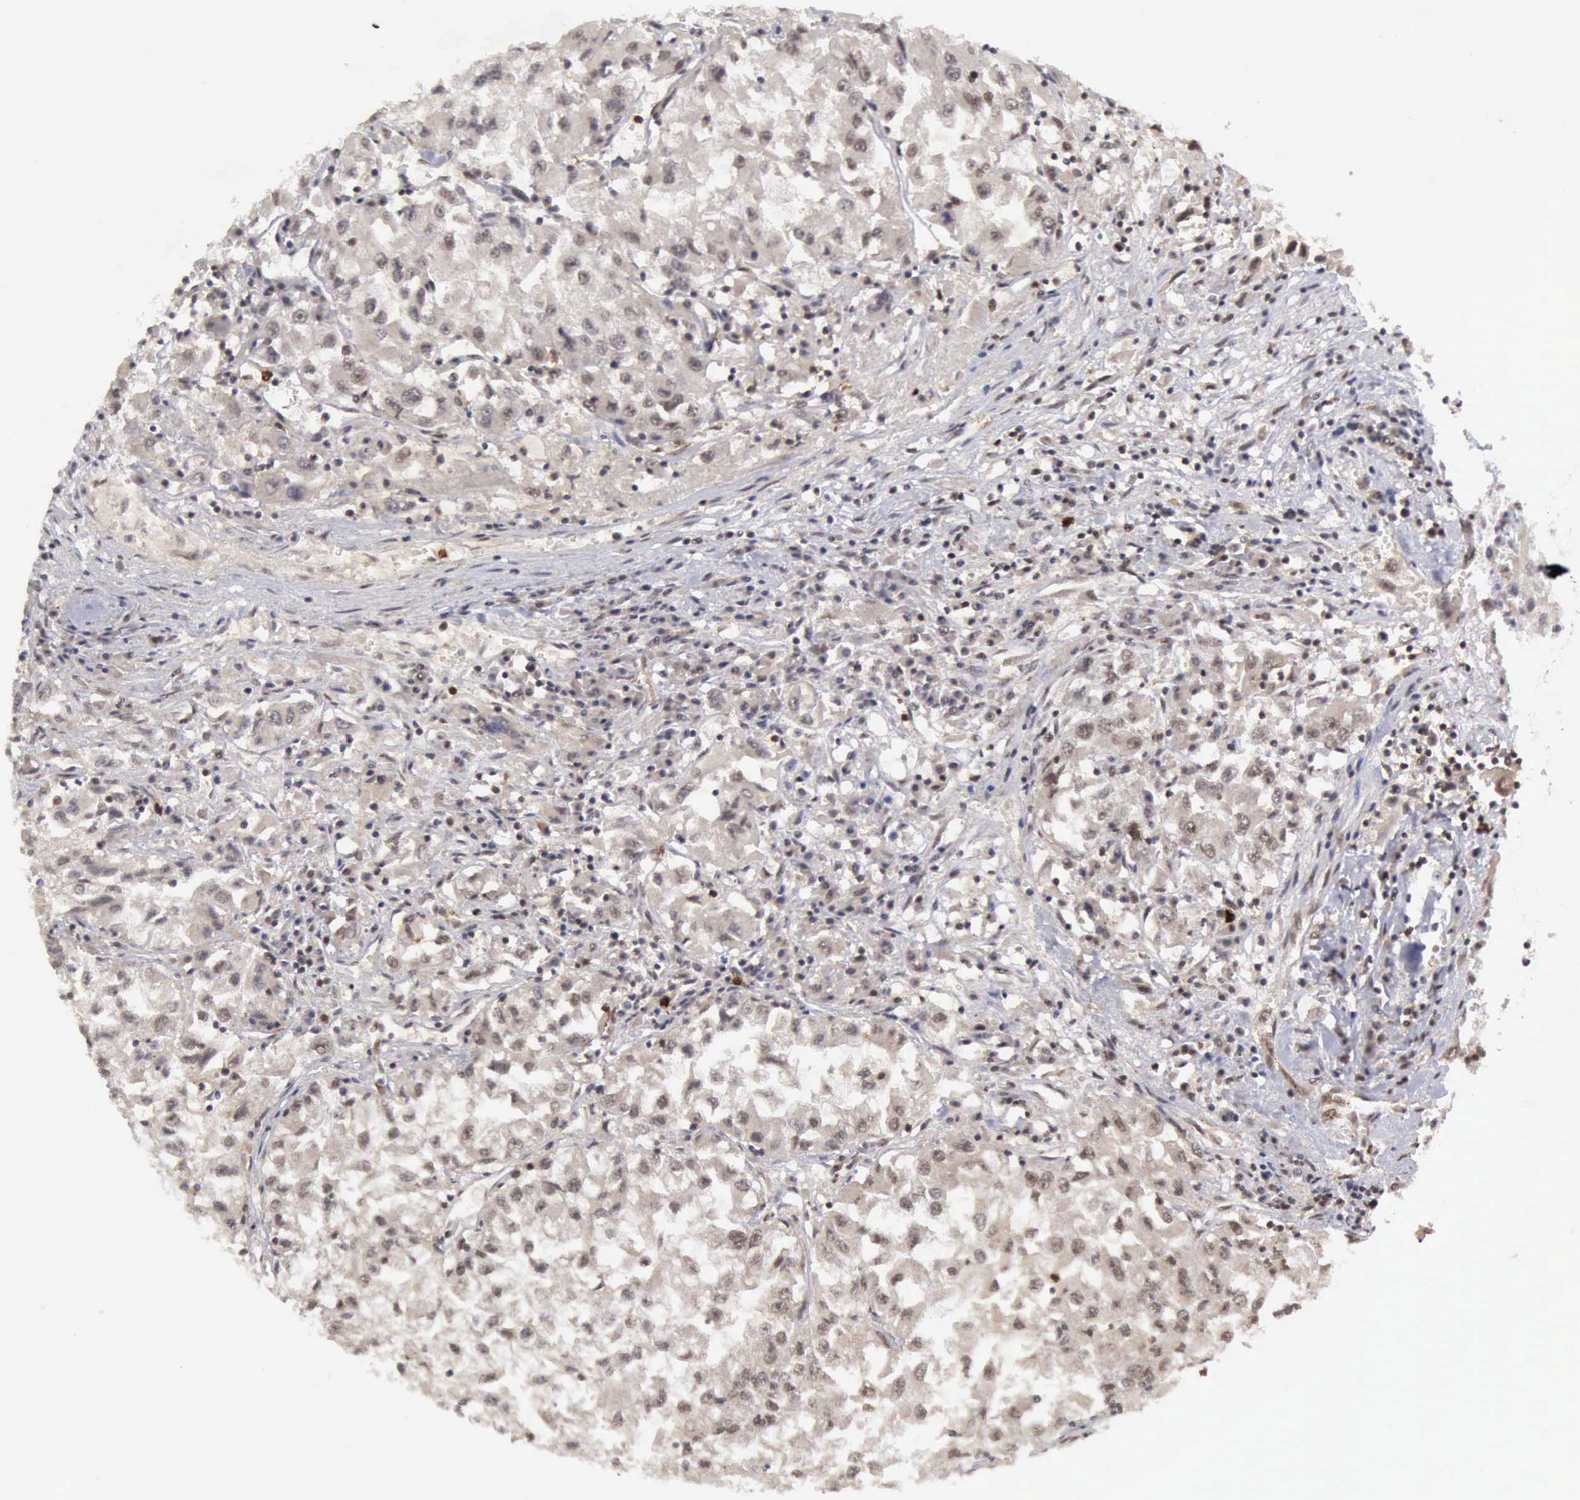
{"staining": {"intensity": "weak", "quantity": ">75%", "location": "cytoplasmic/membranous"}, "tissue": "renal cancer", "cell_type": "Tumor cells", "image_type": "cancer", "snomed": [{"axis": "morphology", "description": "Adenocarcinoma, NOS"}, {"axis": "topography", "description": "Kidney"}], "caption": "There is low levels of weak cytoplasmic/membranous staining in tumor cells of renal adenocarcinoma, as demonstrated by immunohistochemical staining (brown color).", "gene": "CDKN2A", "patient": {"sex": "male", "age": 59}}